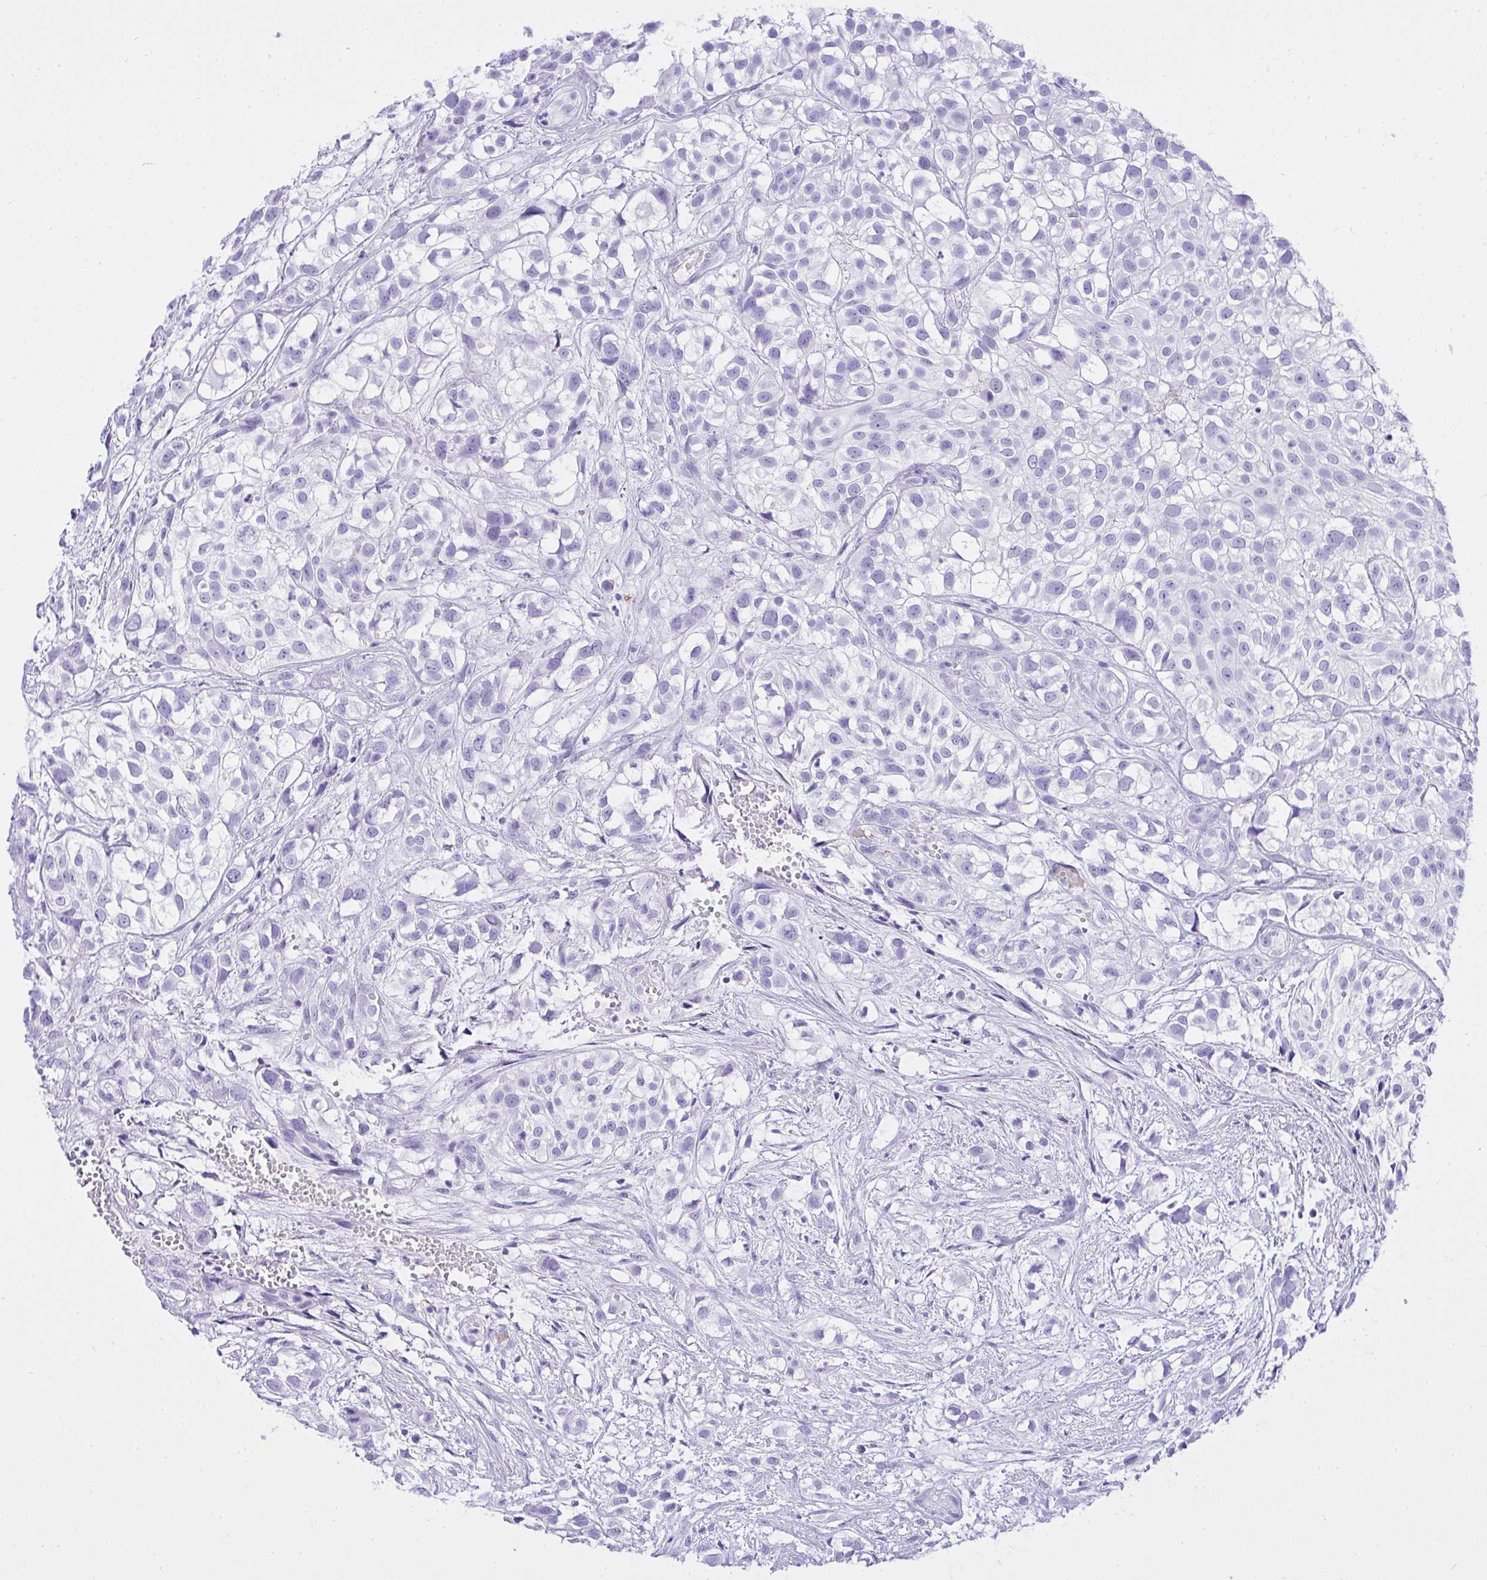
{"staining": {"intensity": "negative", "quantity": "none", "location": "none"}, "tissue": "urothelial cancer", "cell_type": "Tumor cells", "image_type": "cancer", "snomed": [{"axis": "morphology", "description": "Urothelial carcinoma, High grade"}, {"axis": "topography", "description": "Urinary bladder"}], "caption": "Tumor cells are negative for brown protein staining in urothelial cancer.", "gene": "AKR1D1", "patient": {"sex": "male", "age": 56}}